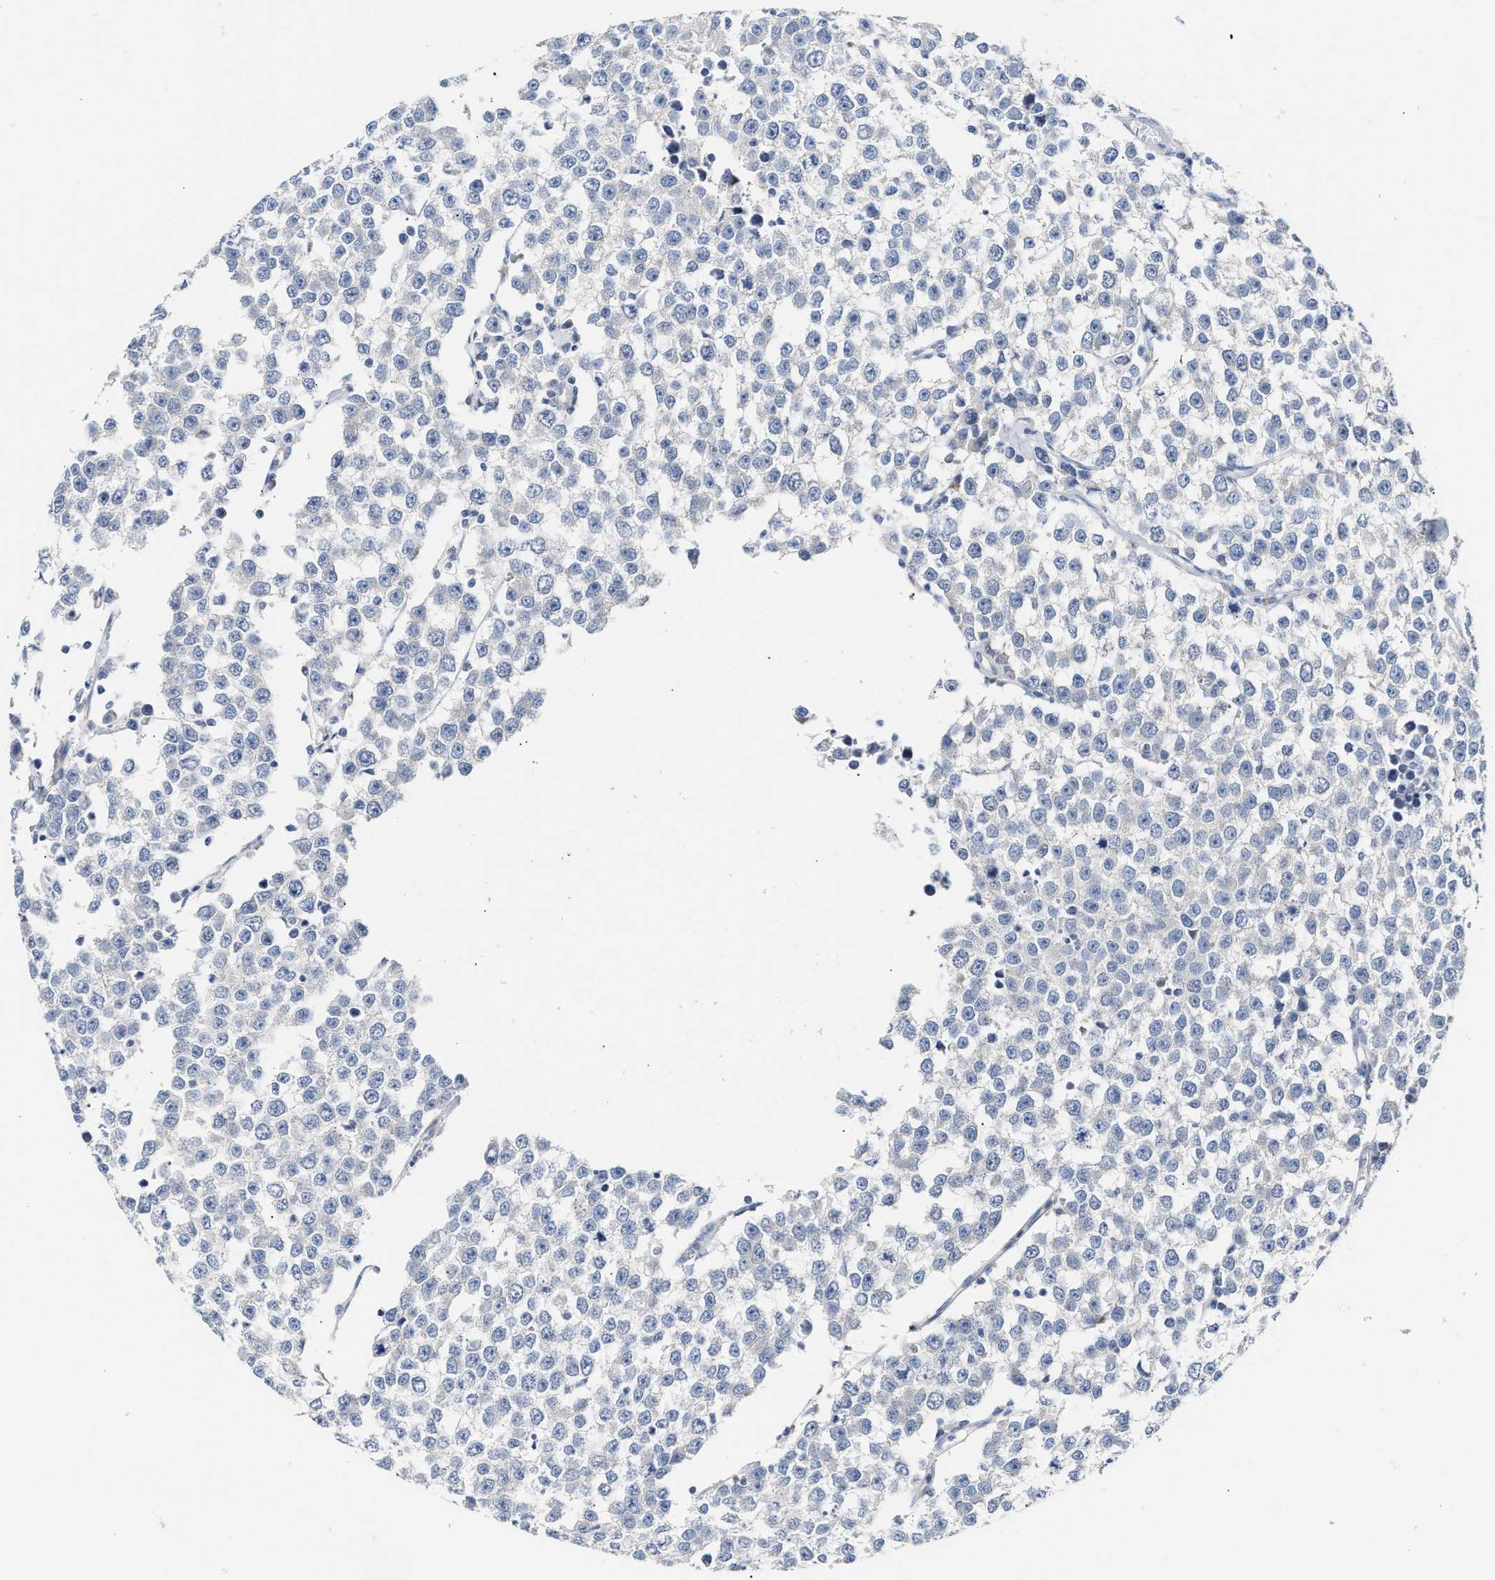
{"staining": {"intensity": "negative", "quantity": "none", "location": "none"}, "tissue": "testis cancer", "cell_type": "Tumor cells", "image_type": "cancer", "snomed": [{"axis": "morphology", "description": "Seminoma, NOS"}, {"axis": "morphology", "description": "Carcinoma, Embryonal, NOS"}, {"axis": "topography", "description": "Testis"}], "caption": "Testis seminoma was stained to show a protein in brown. There is no significant positivity in tumor cells.", "gene": "FHL1", "patient": {"sex": "male", "age": 52}}